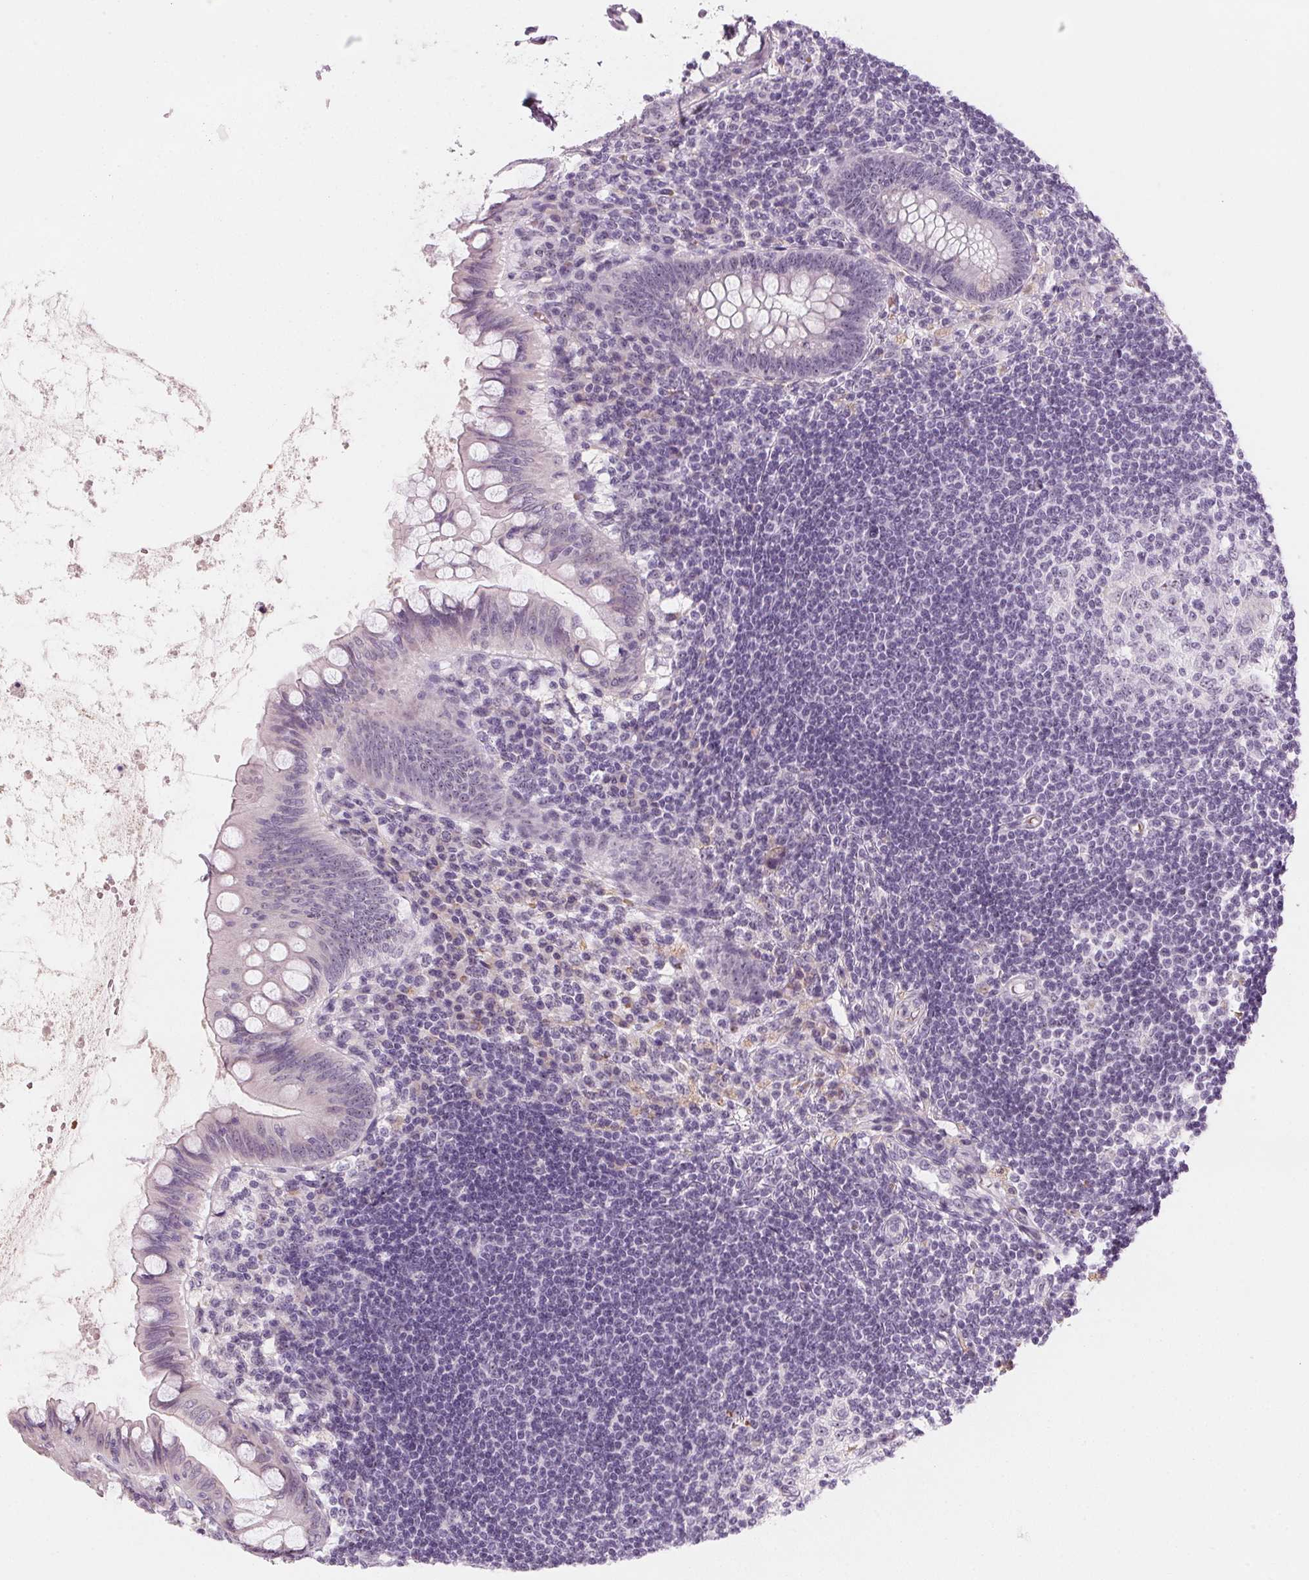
{"staining": {"intensity": "moderate", "quantity": "25%-75%", "location": "nuclear"}, "tissue": "appendix", "cell_type": "Glandular cells", "image_type": "normal", "snomed": [{"axis": "morphology", "description": "Normal tissue, NOS"}, {"axis": "topography", "description": "Appendix"}], "caption": "Protein expression by immunohistochemistry (IHC) reveals moderate nuclear staining in about 25%-75% of glandular cells in unremarkable appendix. The protein of interest is stained brown, and the nuclei are stained in blue (DAB (3,3'-diaminobenzidine) IHC with brightfield microscopy, high magnification).", "gene": "DNTTIP2", "patient": {"sex": "female", "age": 57}}